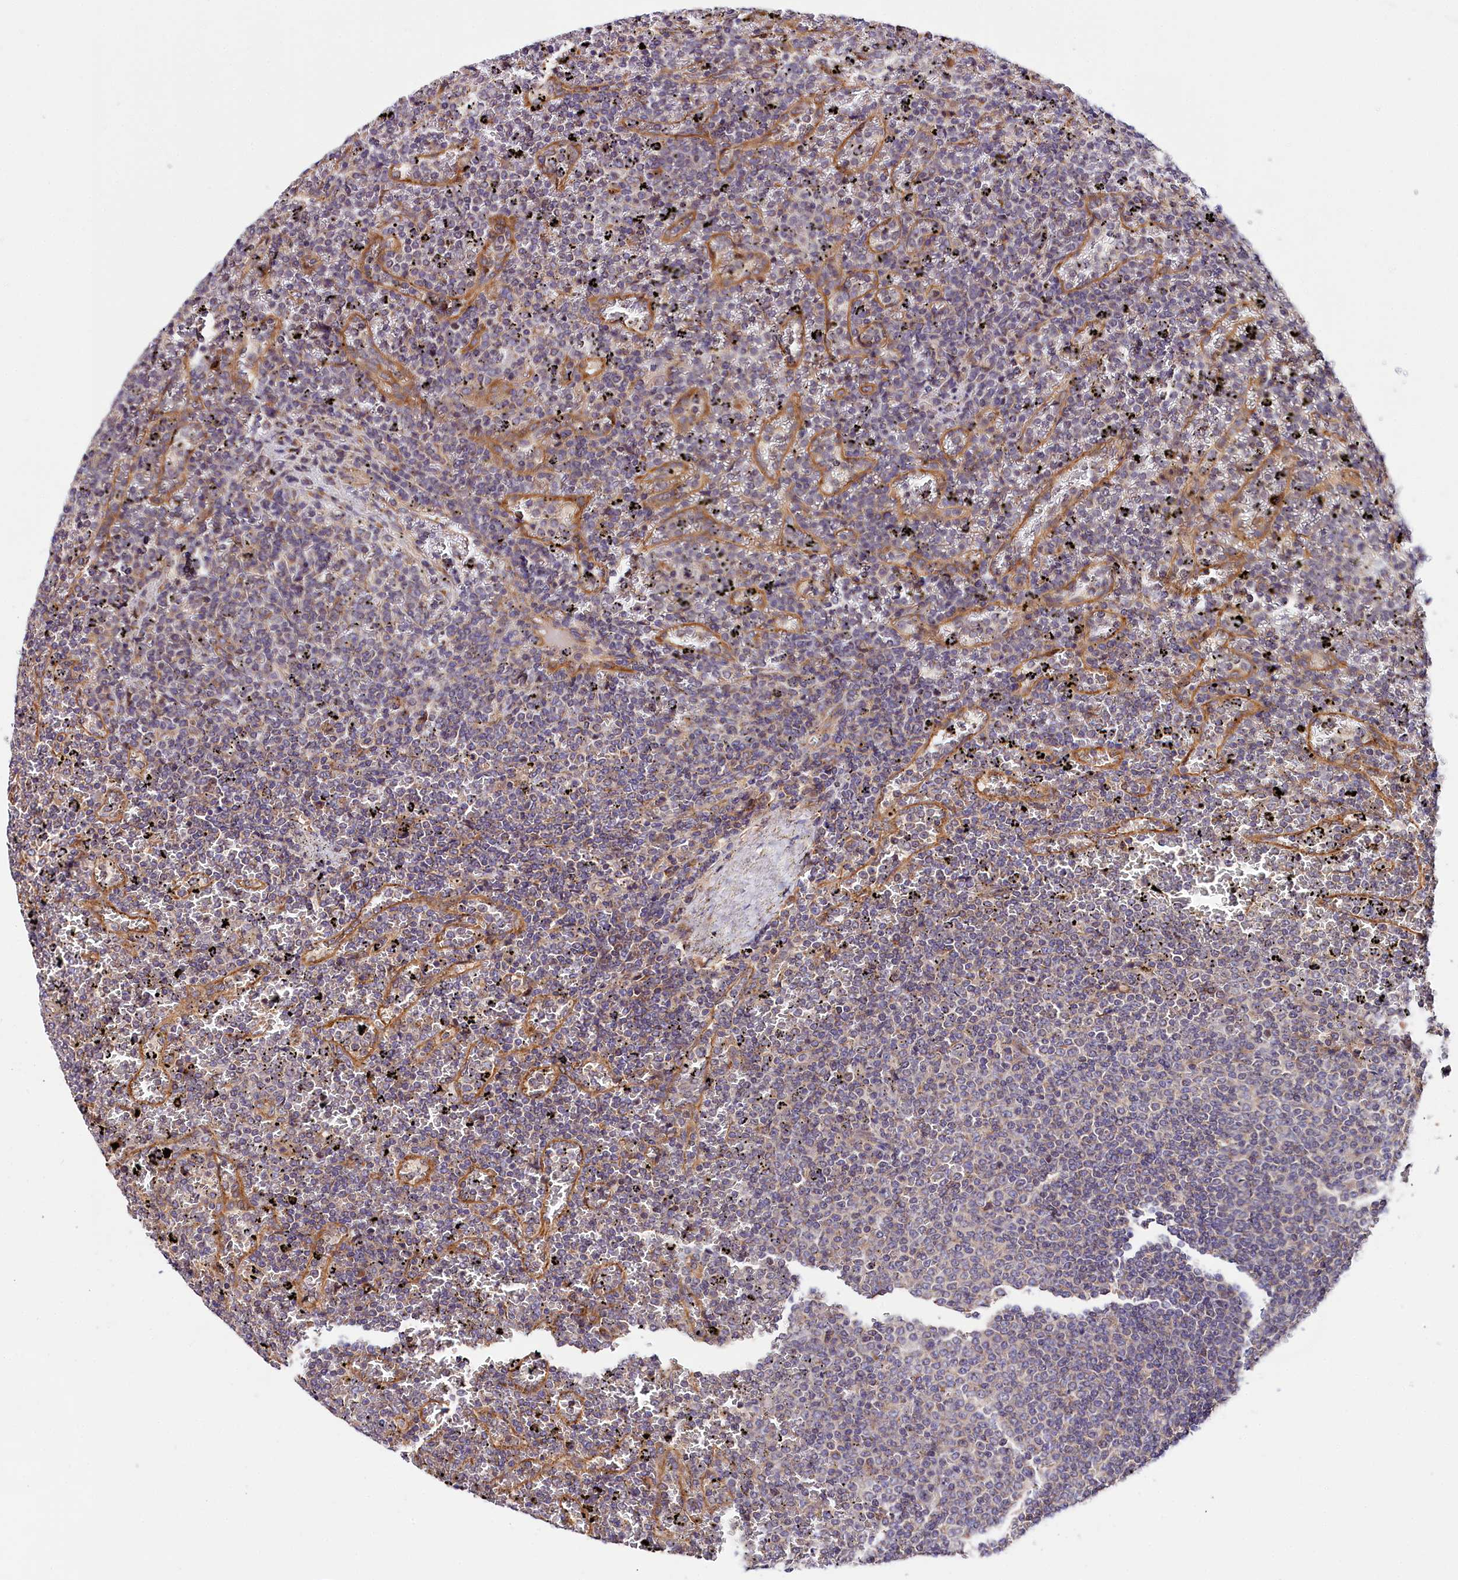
{"staining": {"intensity": "negative", "quantity": "none", "location": "none"}, "tissue": "lymphoma", "cell_type": "Tumor cells", "image_type": "cancer", "snomed": [{"axis": "morphology", "description": "Malignant lymphoma, non-Hodgkin's type, Low grade"}, {"axis": "topography", "description": "Spleen"}], "caption": "IHC photomicrograph of neoplastic tissue: human malignant lymphoma, non-Hodgkin's type (low-grade) stained with DAB demonstrates no significant protein staining in tumor cells.", "gene": "SPG11", "patient": {"sex": "female", "age": 77}}